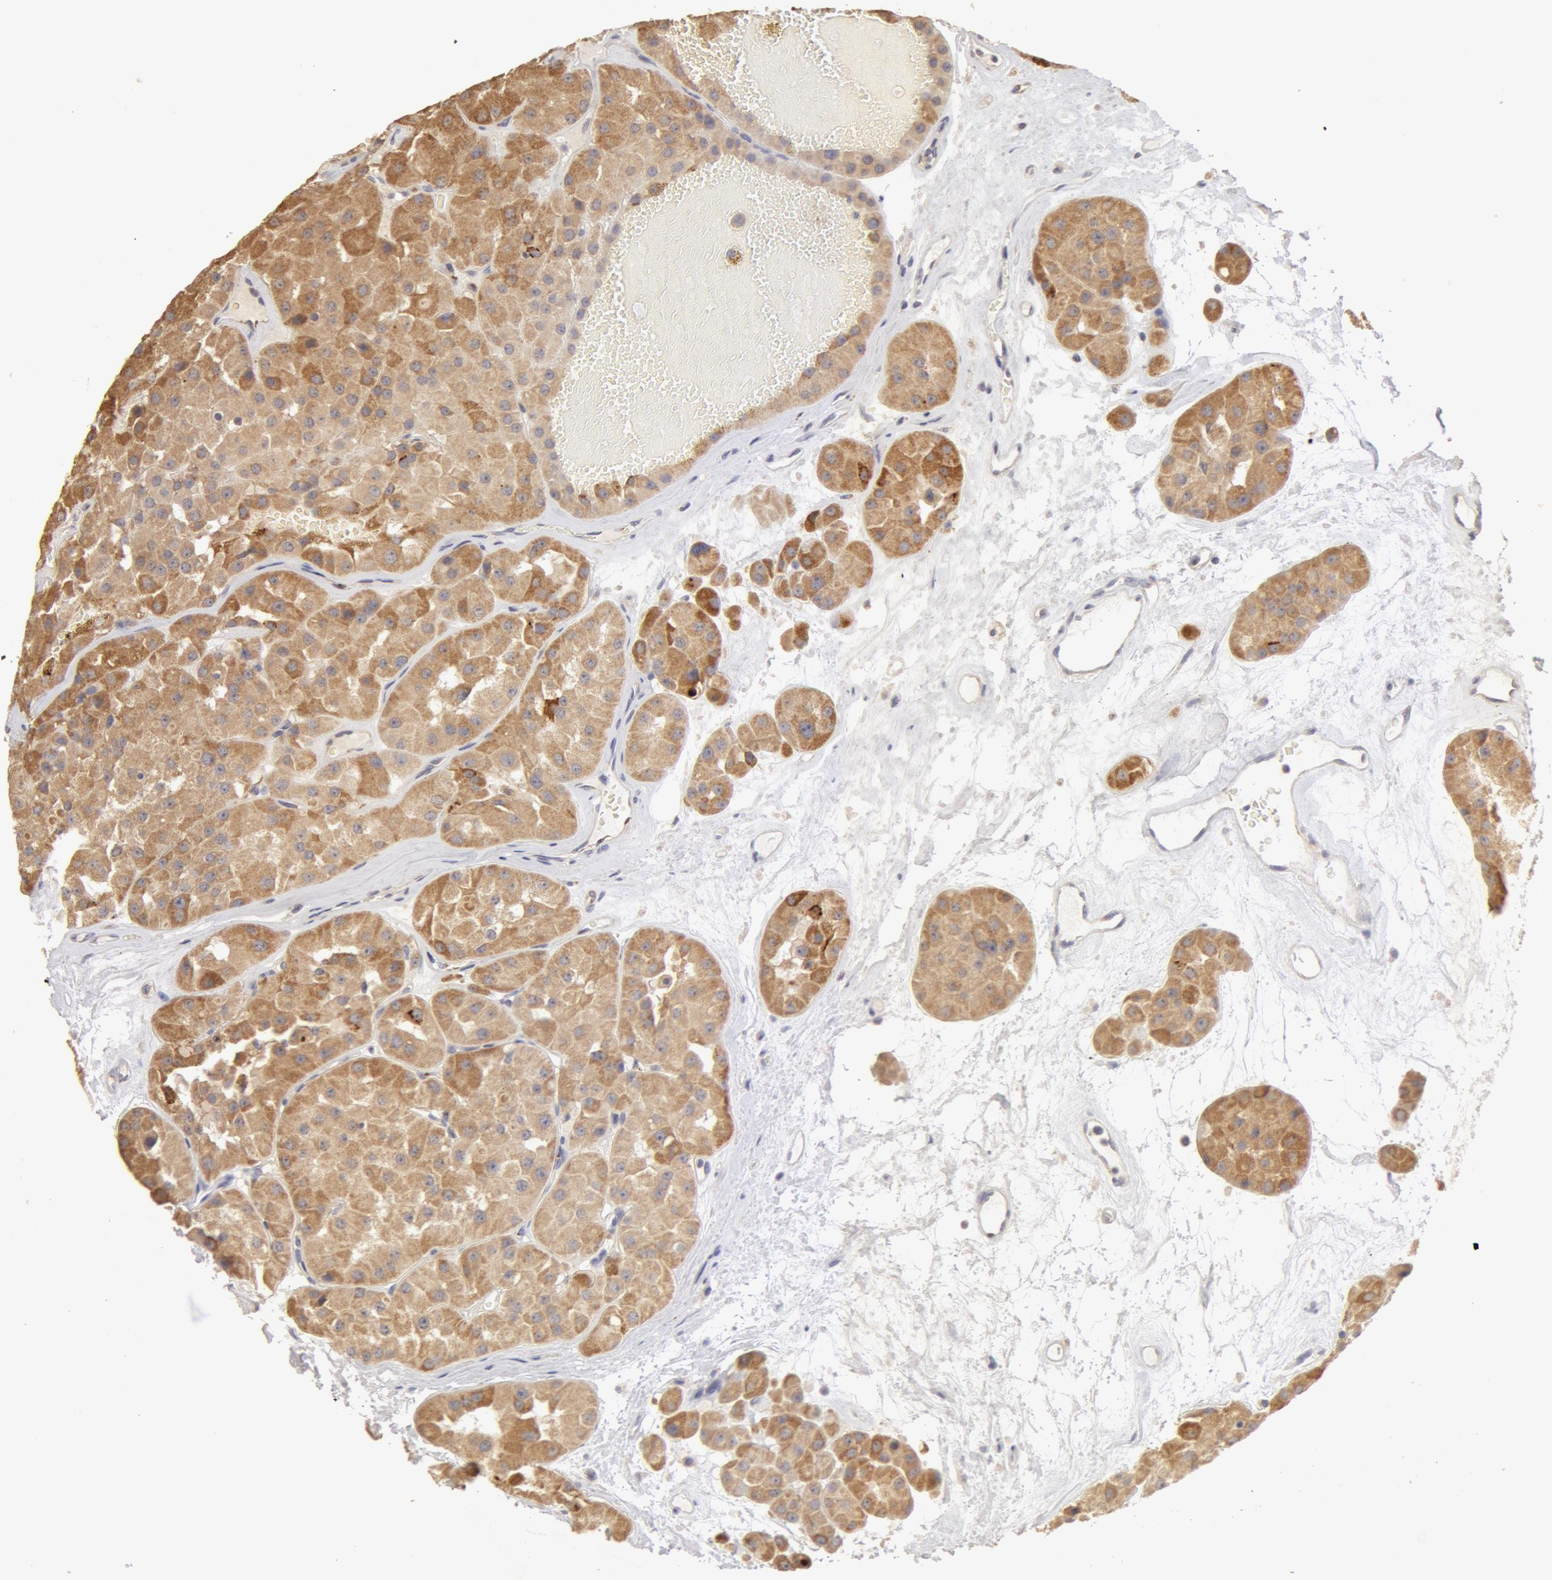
{"staining": {"intensity": "moderate", "quantity": ">75%", "location": "cytoplasmic/membranous"}, "tissue": "renal cancer", "cell_type": "Tumor cells", "image_type": "cancer", "snomed": [{"axis": "morphology", "description": "Adenocarcinoma, uncertain malignant potential"}, {"axis": "topography", "description": "Kidney"}], "caption": "The immunohistochemical stain labels moderate cytoplasmic/membranous expression in tumor cells of renal adenocarcinoma,  uncertain malignant potential tissue. (DAB IHC, brown staining for protein, blue staining for nuclei).", "gene": "ADPRH", "patient": {"sex": "male", "age": 63}}